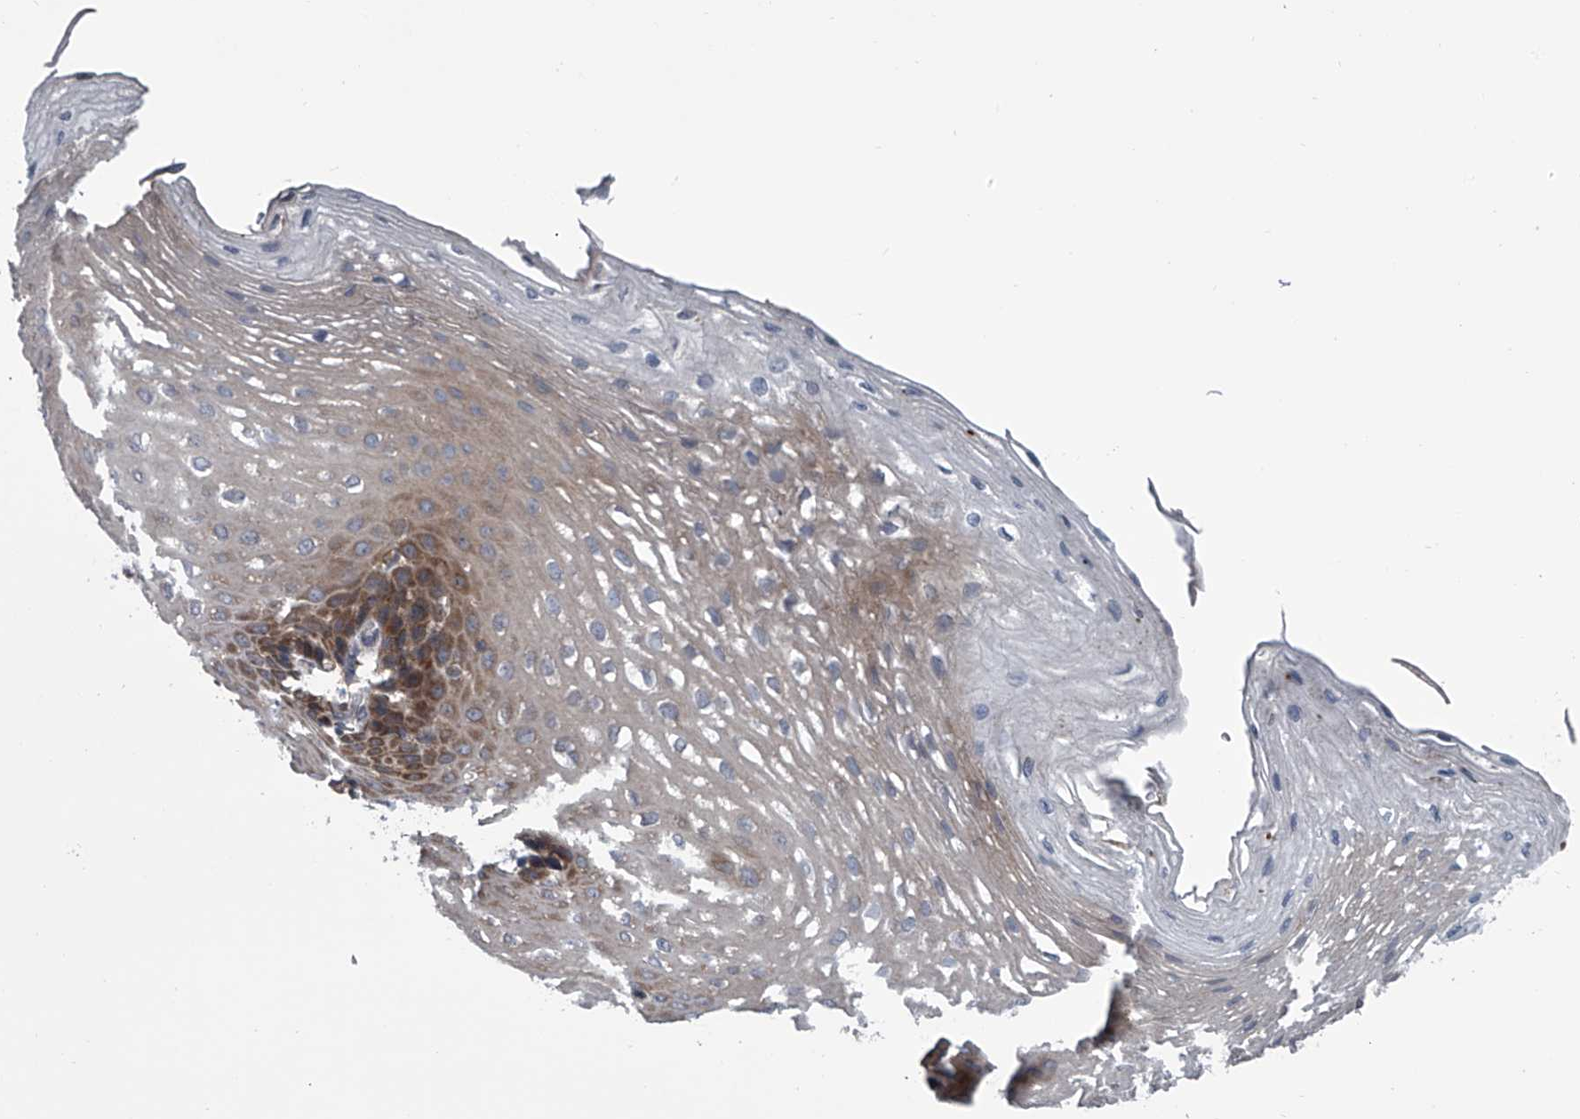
{"staining": {"intensity": "moderate", "quantity": ">75%", "location": "cytoplasmic/membranous"}, "tissue": "esophagus", "cell_type": "Squamous epithelial cells", "image_type": "normal", "snomed": [{"axis": "morphology", "description": "Normal tissue, NOS"}, {"axis": "topography", "description": "Esophagus"}], "caption": "Esophagus stained with immunohistochemistry displays moderate cytoplasmic/membranous positivity in approximately >75% of squamous epithelial cells.", "gene": "PPP2R5D", "patient": {"sex": "female", "age": 66}}